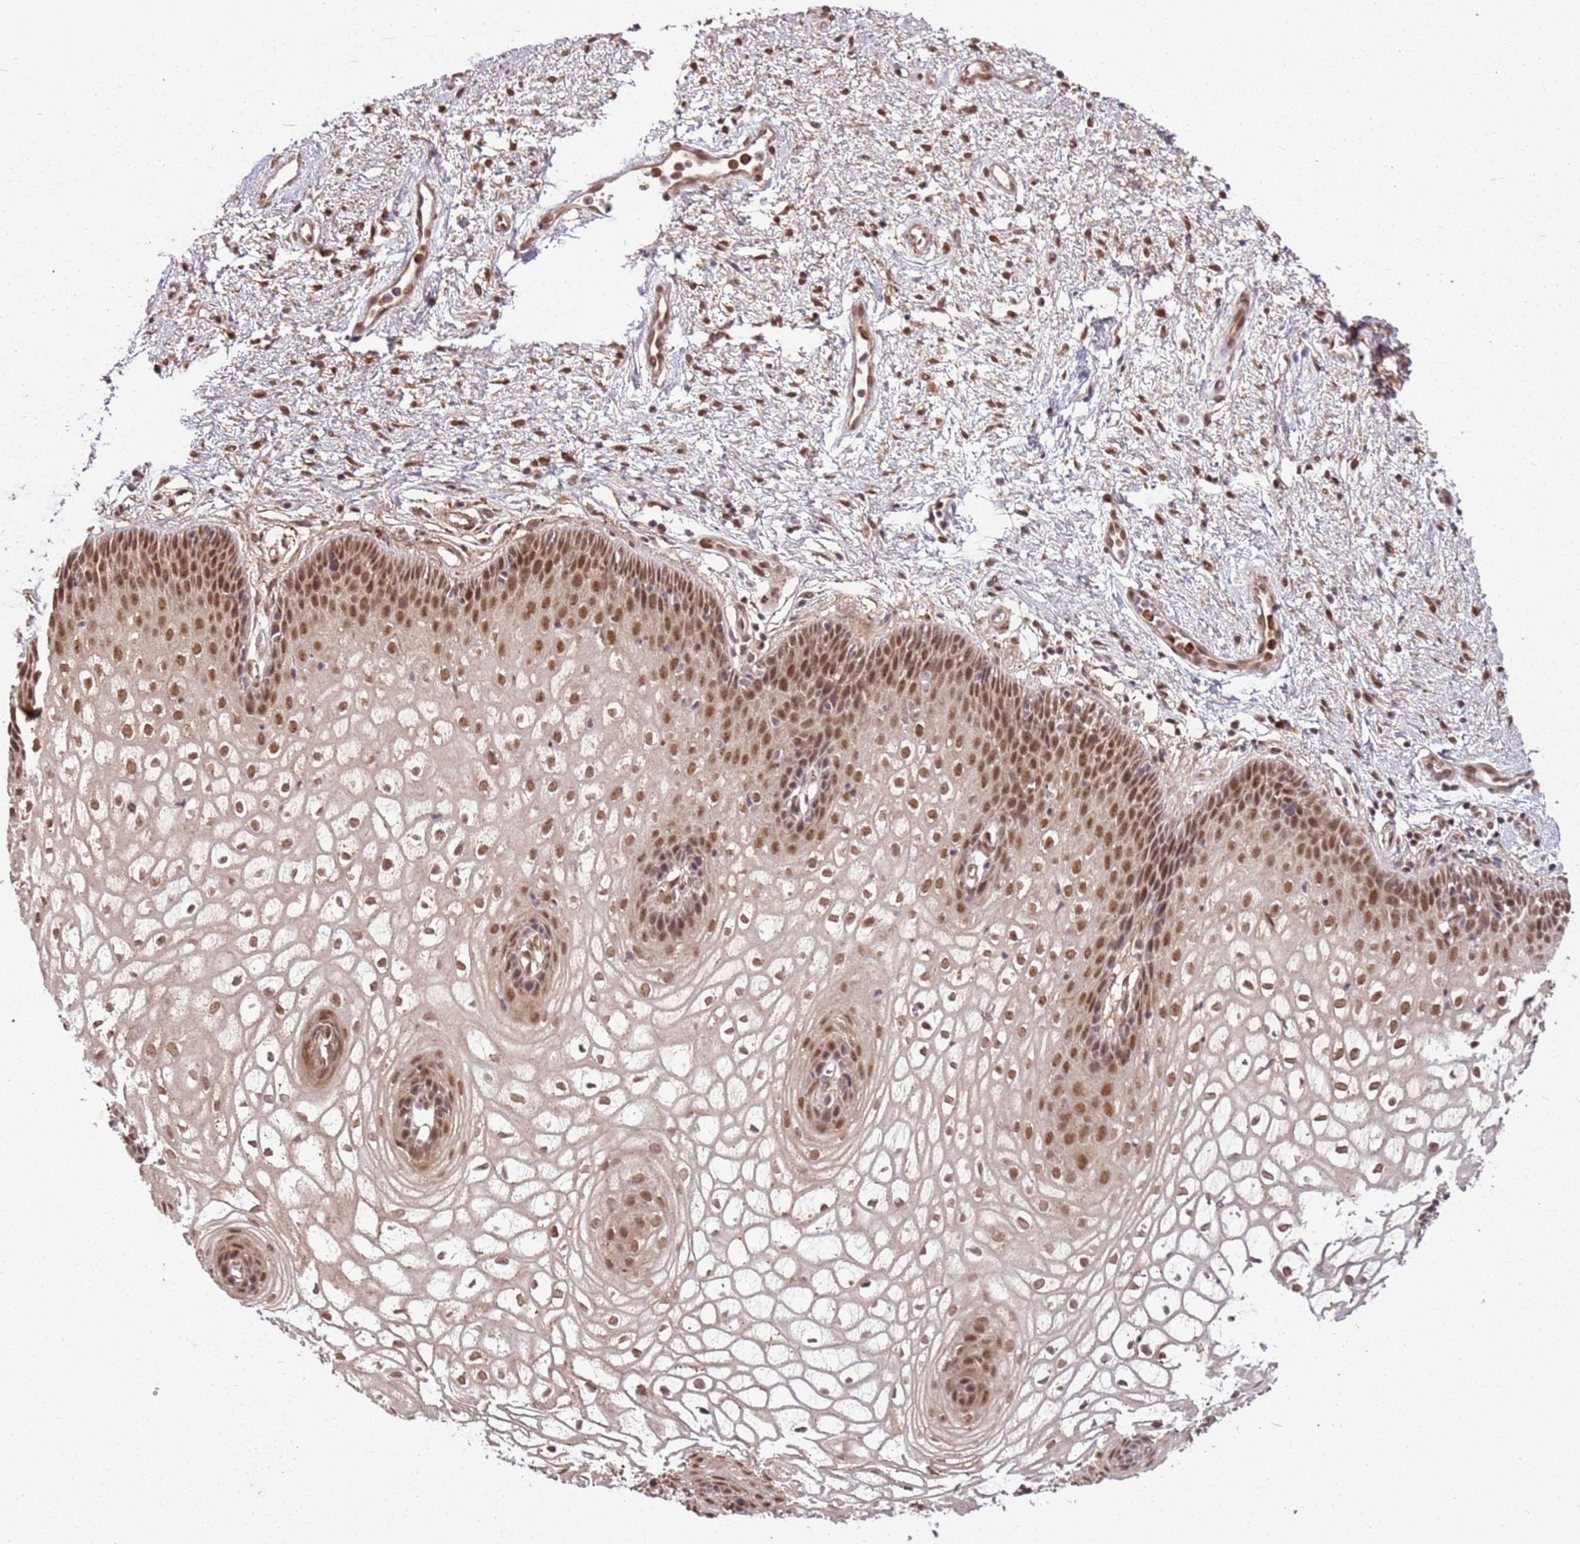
{"staining": {"intensity": "moderate", "quantity": ">75%", "location": "nuclear"}, "tissue": "vagina", "cell_type": "Squamous epithelial cells", "image_type": "normal", "snomed": [{"axis": "morphology", "description": "Normal tissue, NOS"}, {"axis": "topography", "description": "Vagina"}], "caption": "DAB immunohistochemical staining of unremarkable vagina demonstrates moderate nuclear protein positivity in approximately >75% of squamous epithelial cells. The staining was performed using DAB (3,3'-diaminobenzidine), with brown indicating positive protein expression. Nuclei are stained blue with hematoxylin.", "gene": "POLR3H", "patient": {"sex": "female", "age": 34}}